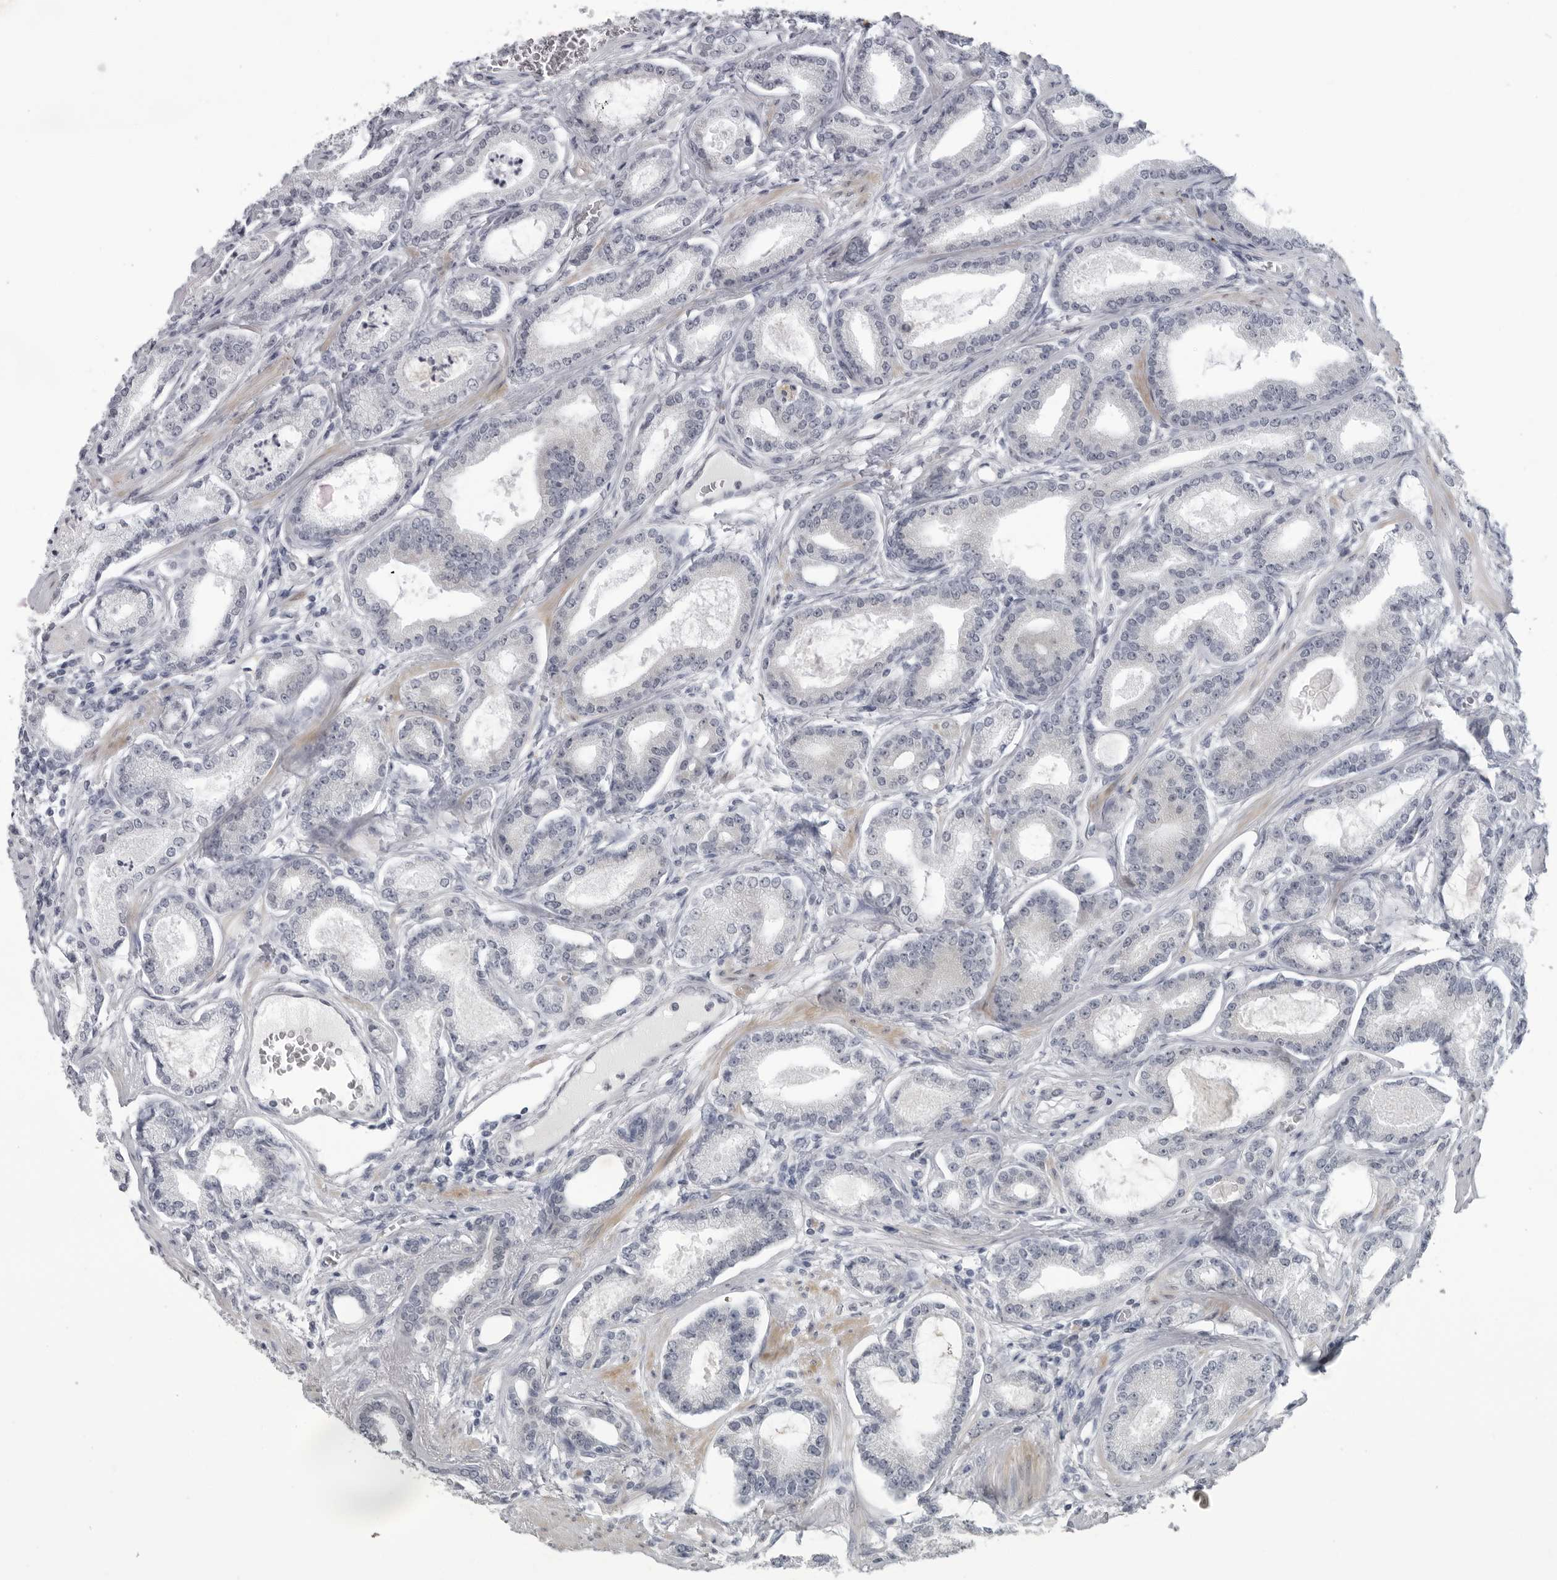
{"staining": {"intensity": "negative", "quantity": "none", "location": "none"}, "tissue": "prostate cancer", "cell_type": "Tumor cells", "image_type": "cancer", "snomed": [{"axis": "morphology", "description": "Adenocarcinoma, Low grade"}, {"axis": "topography", "description": "Prostate"}], "caption": "An image of prostate adenocarcinoma (low-grade) stained for a protein demonstrates no brown staining in tumor cells. (DAB (3,3'-diaminobenzidine) immunohistochemistry (IHC) with hematoxylin counter stain).", "gene": "OPLAH", "patient": {"sex": "male", "age": 60}}